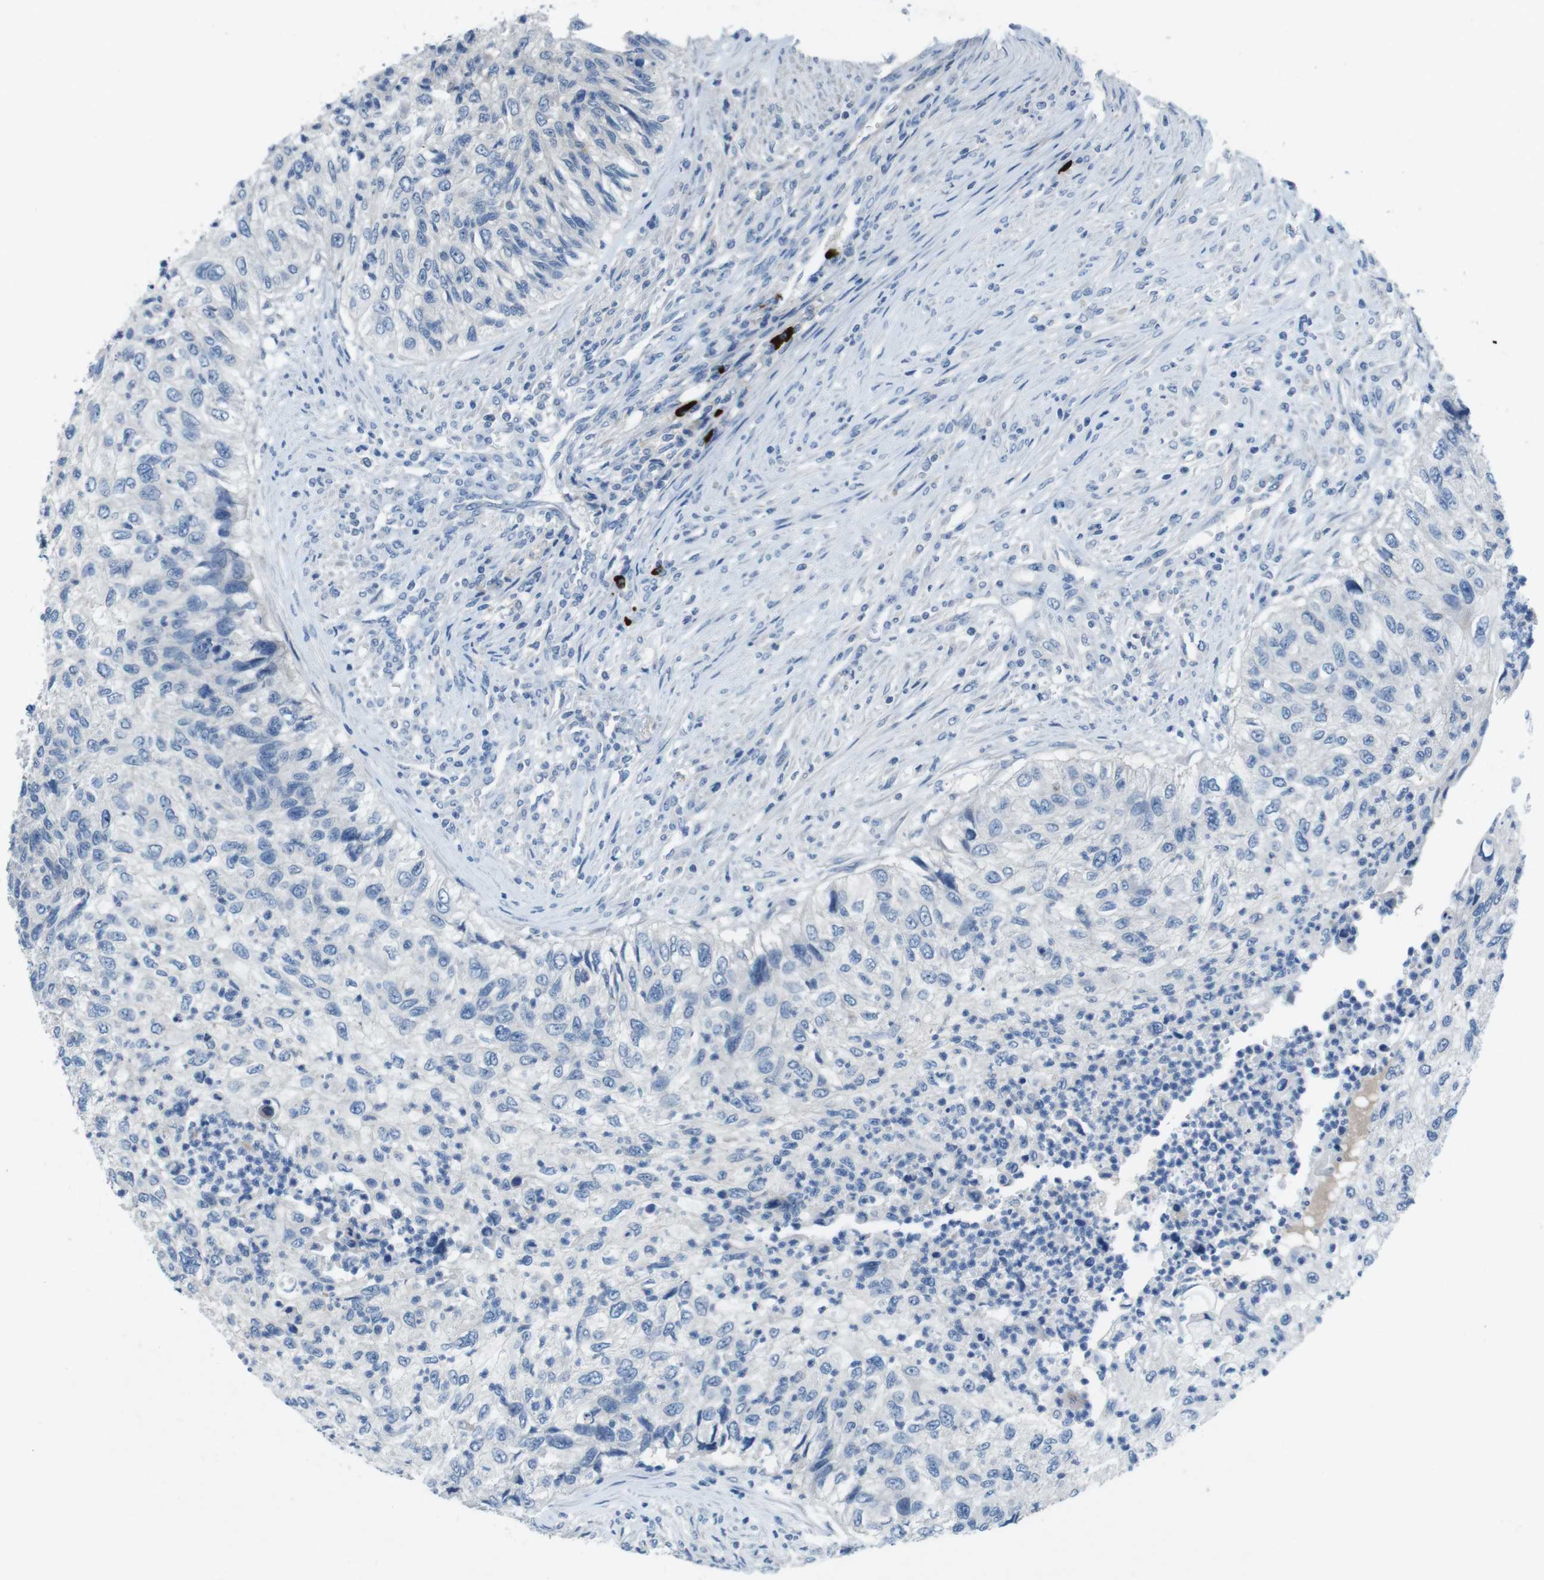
{"staining": {"intensity": "negative", "quantity": "none", "location": "none"}, "tissue": "urothelial cancer", "cell_type": "Tumor cells", "image_type": "cancer", "snomed": [{"axis": "morphology", "description": "Urothelial carcinoma, High grade"}, {"axis": "topography", "description": "Urinary bladder"}], "caption": "Human urothelial carcinoma (high-grade) stained for a protein using immunohistochemistry reveals no staining in tumor cells.", "gene": "SLC35A3", "patient": {"sex": "female", "age": 60}}